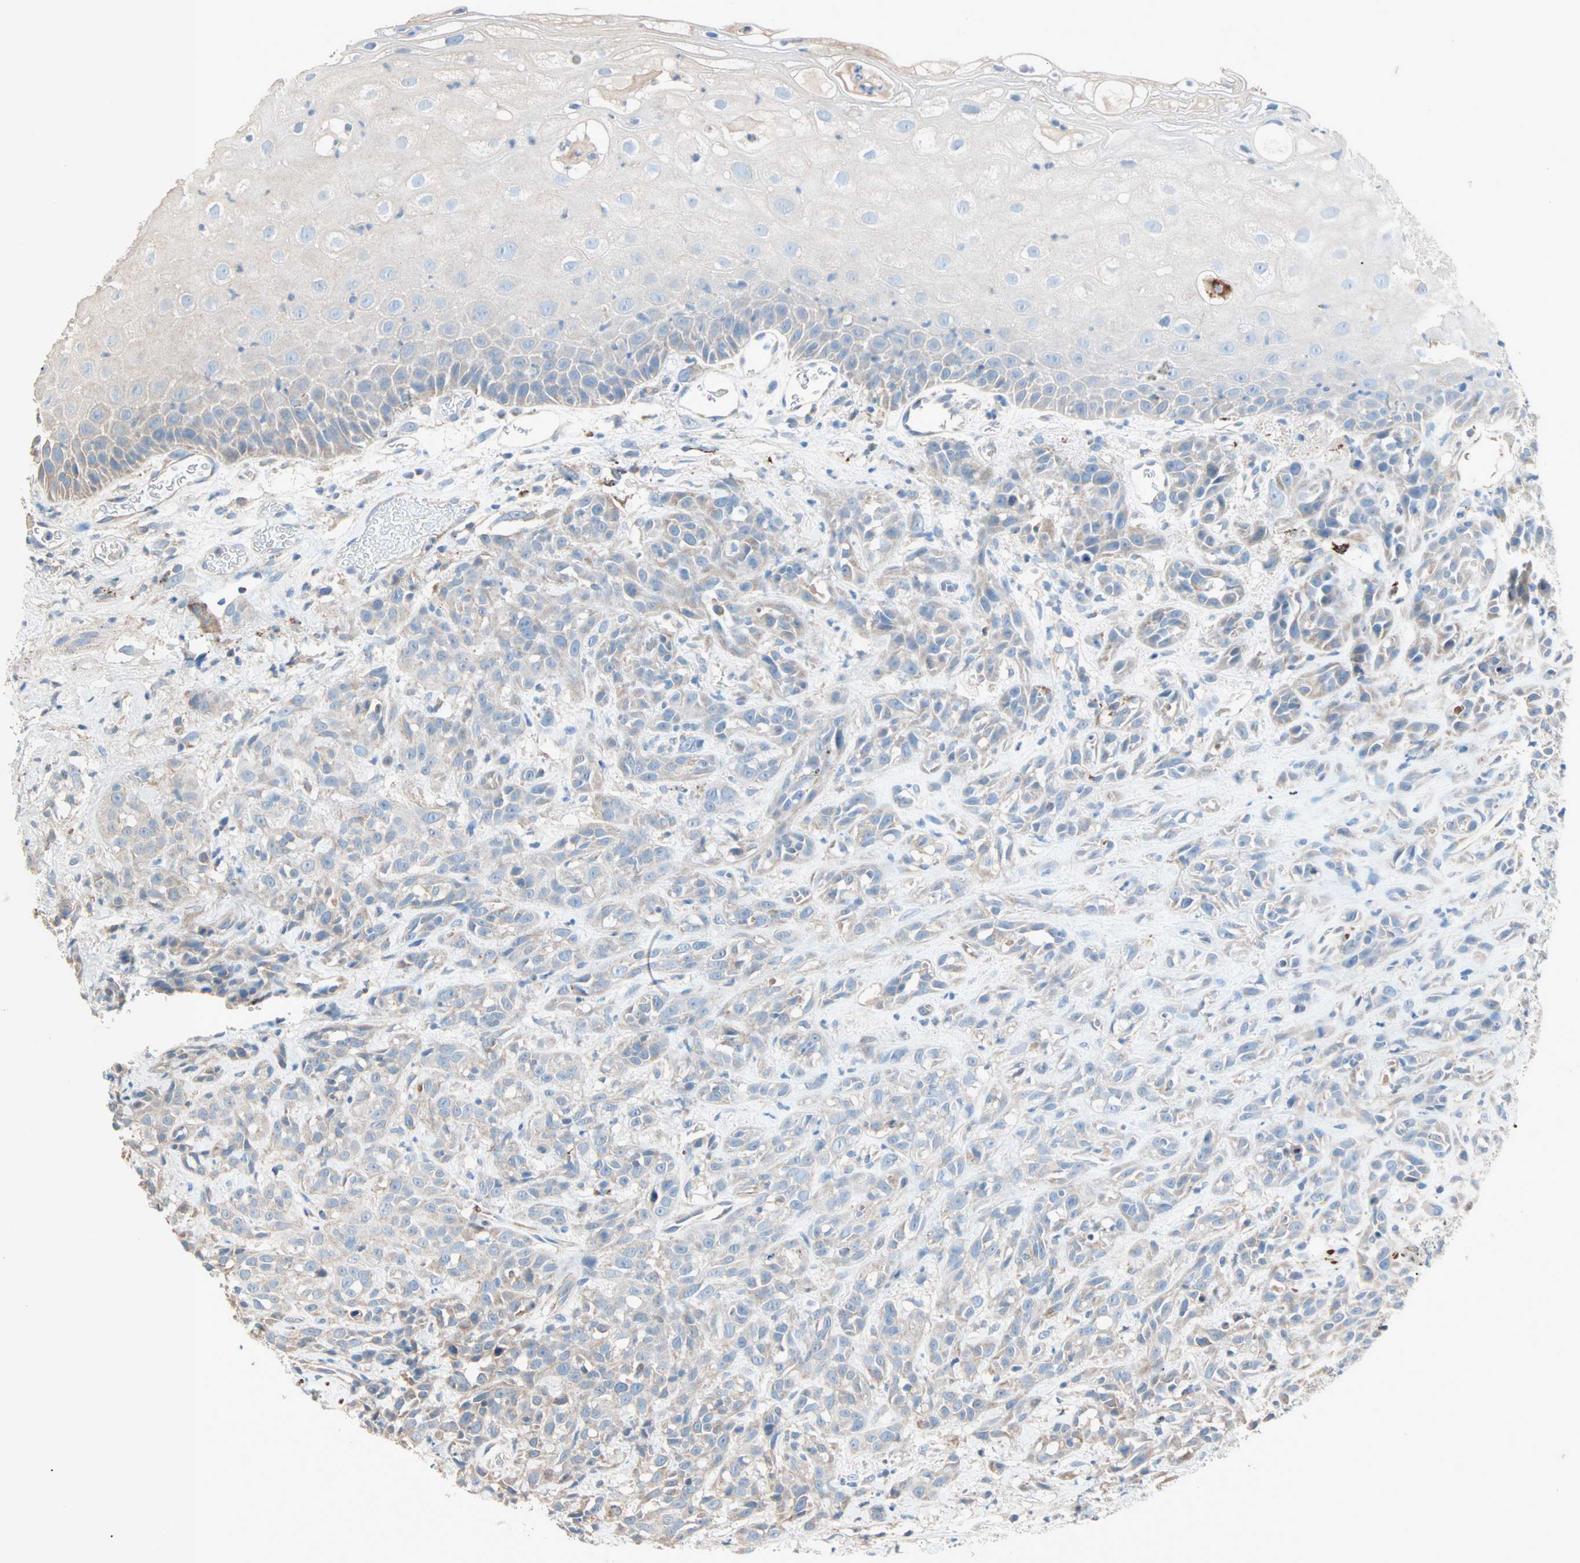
{"staining": {"intensity": "weak", "quantity": "25%-75%", "location": "cytoplasmic/membranous"}, "tissue": "head and neck cancer", "cell_type": "Tumor cells", "image_type": "cancer", "snomed": [{"axis": "morphology", "description": "Normal tissue, NOS"}, {"axis": "morphology", "description": "Squamous cell carcinoma, NOS"}, {"axis": "topography", "description": "Cartilage tissue"}, {"axis": "topography", "description": "Head-Neck"}], "caption": "Brown immunohistochemical staining in head and neck cancer shows weak cytoplasmic/membranous staining in approximately 25%-75% of tumor cells.", "gene": "ACVRL1", "patient": {"sex": "male", "age": 62}}